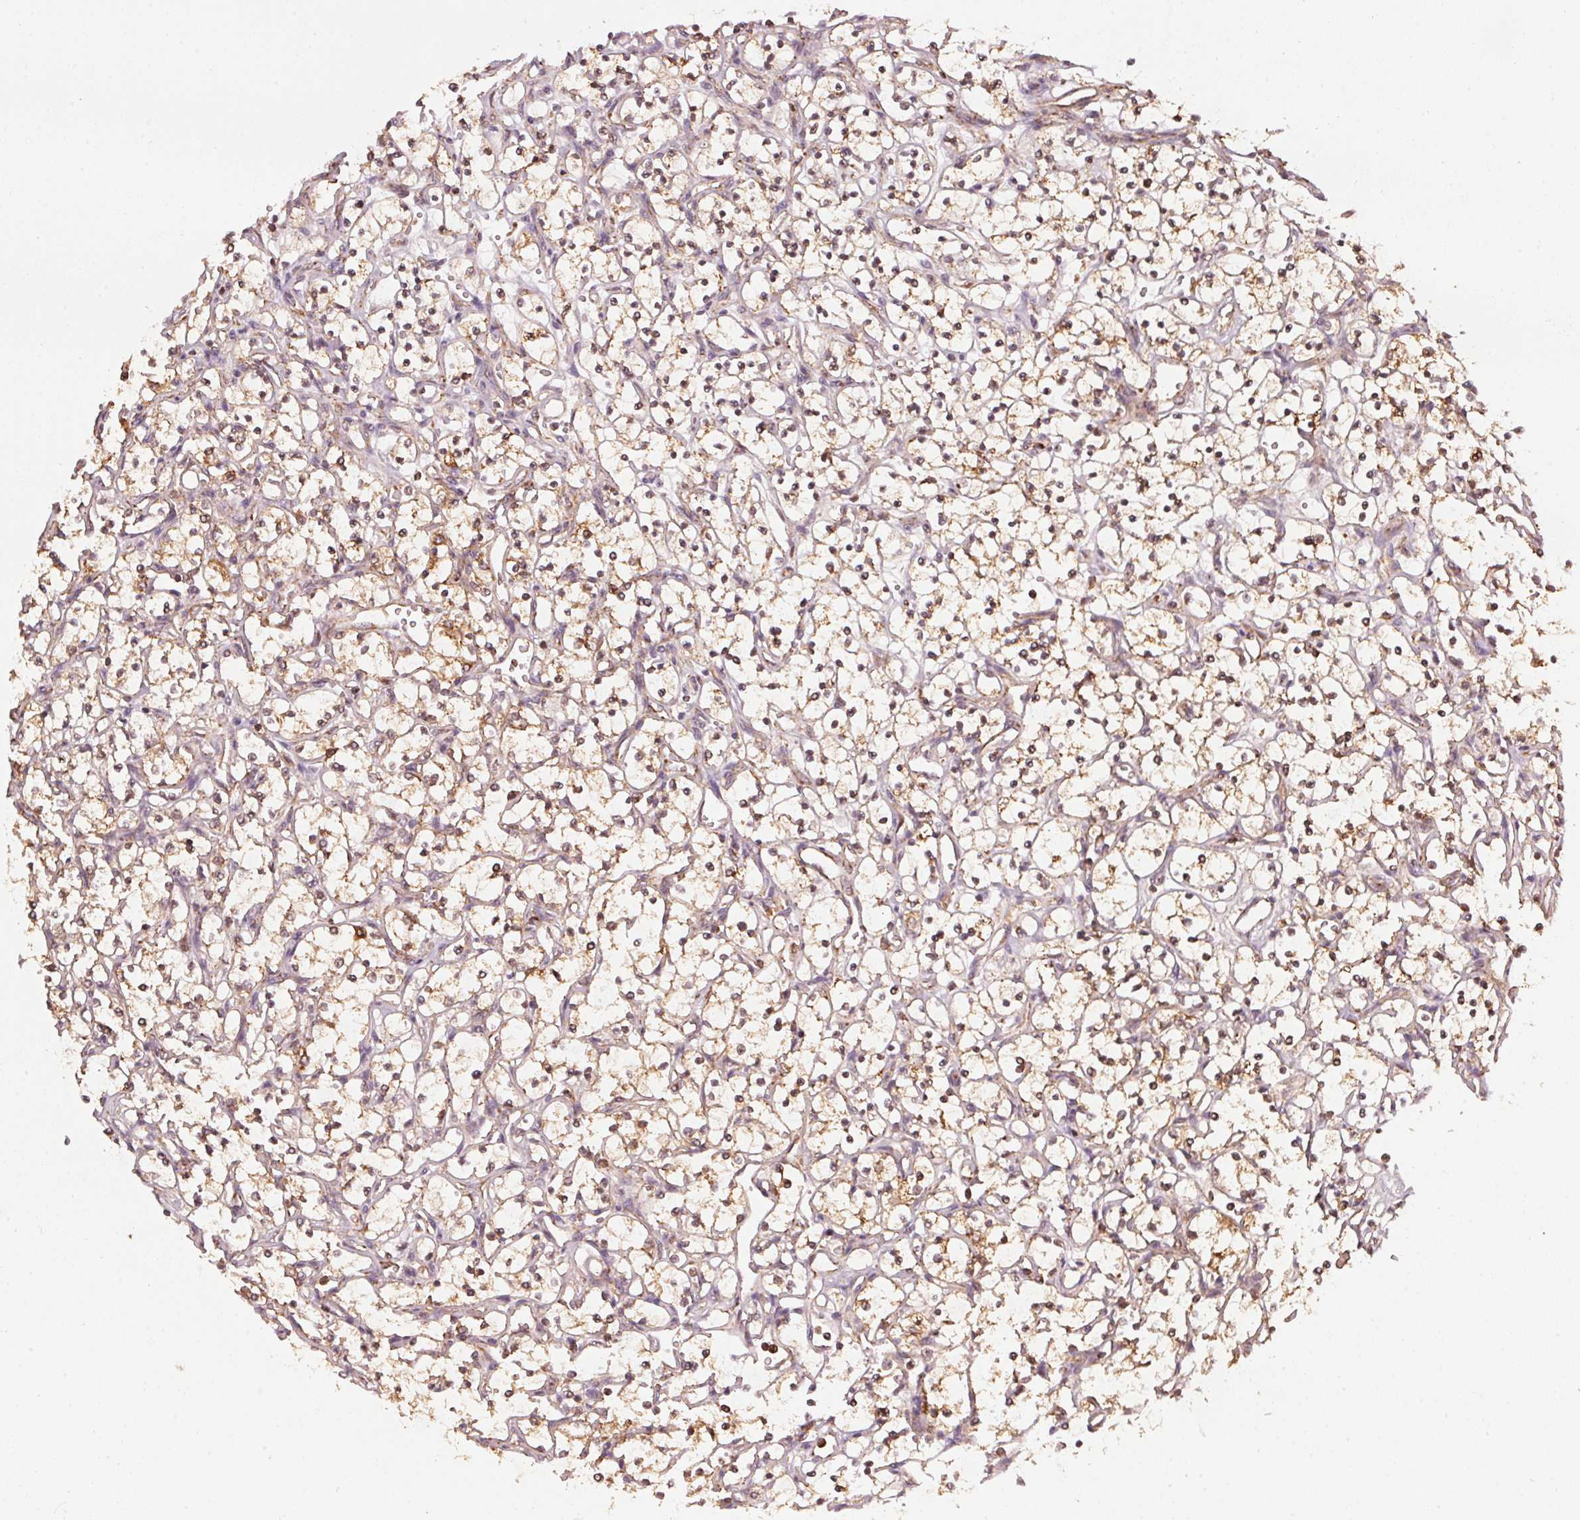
{"staining": {"intensity": "moderate", "quantity": "25%-75%", "location": "cytoplasmic/membranous"}, "tissue": "renal cancer", "cell_type": "Tumor cells", "image_type": "cancer", "snomed": [{"axis": "morphology", "description": "Adenocarcinoma, NOS"}, {"axis": "topography", "description": "Kidney"}], "caption": "Tumor cells show medium levels of moderate cytoplasmic/membranous positivity in approximately 25%-75% of cells in renal adenocarcinoma.", "gene": "ARHGAP6", "patient": {"sex": "female", "age": 69}}